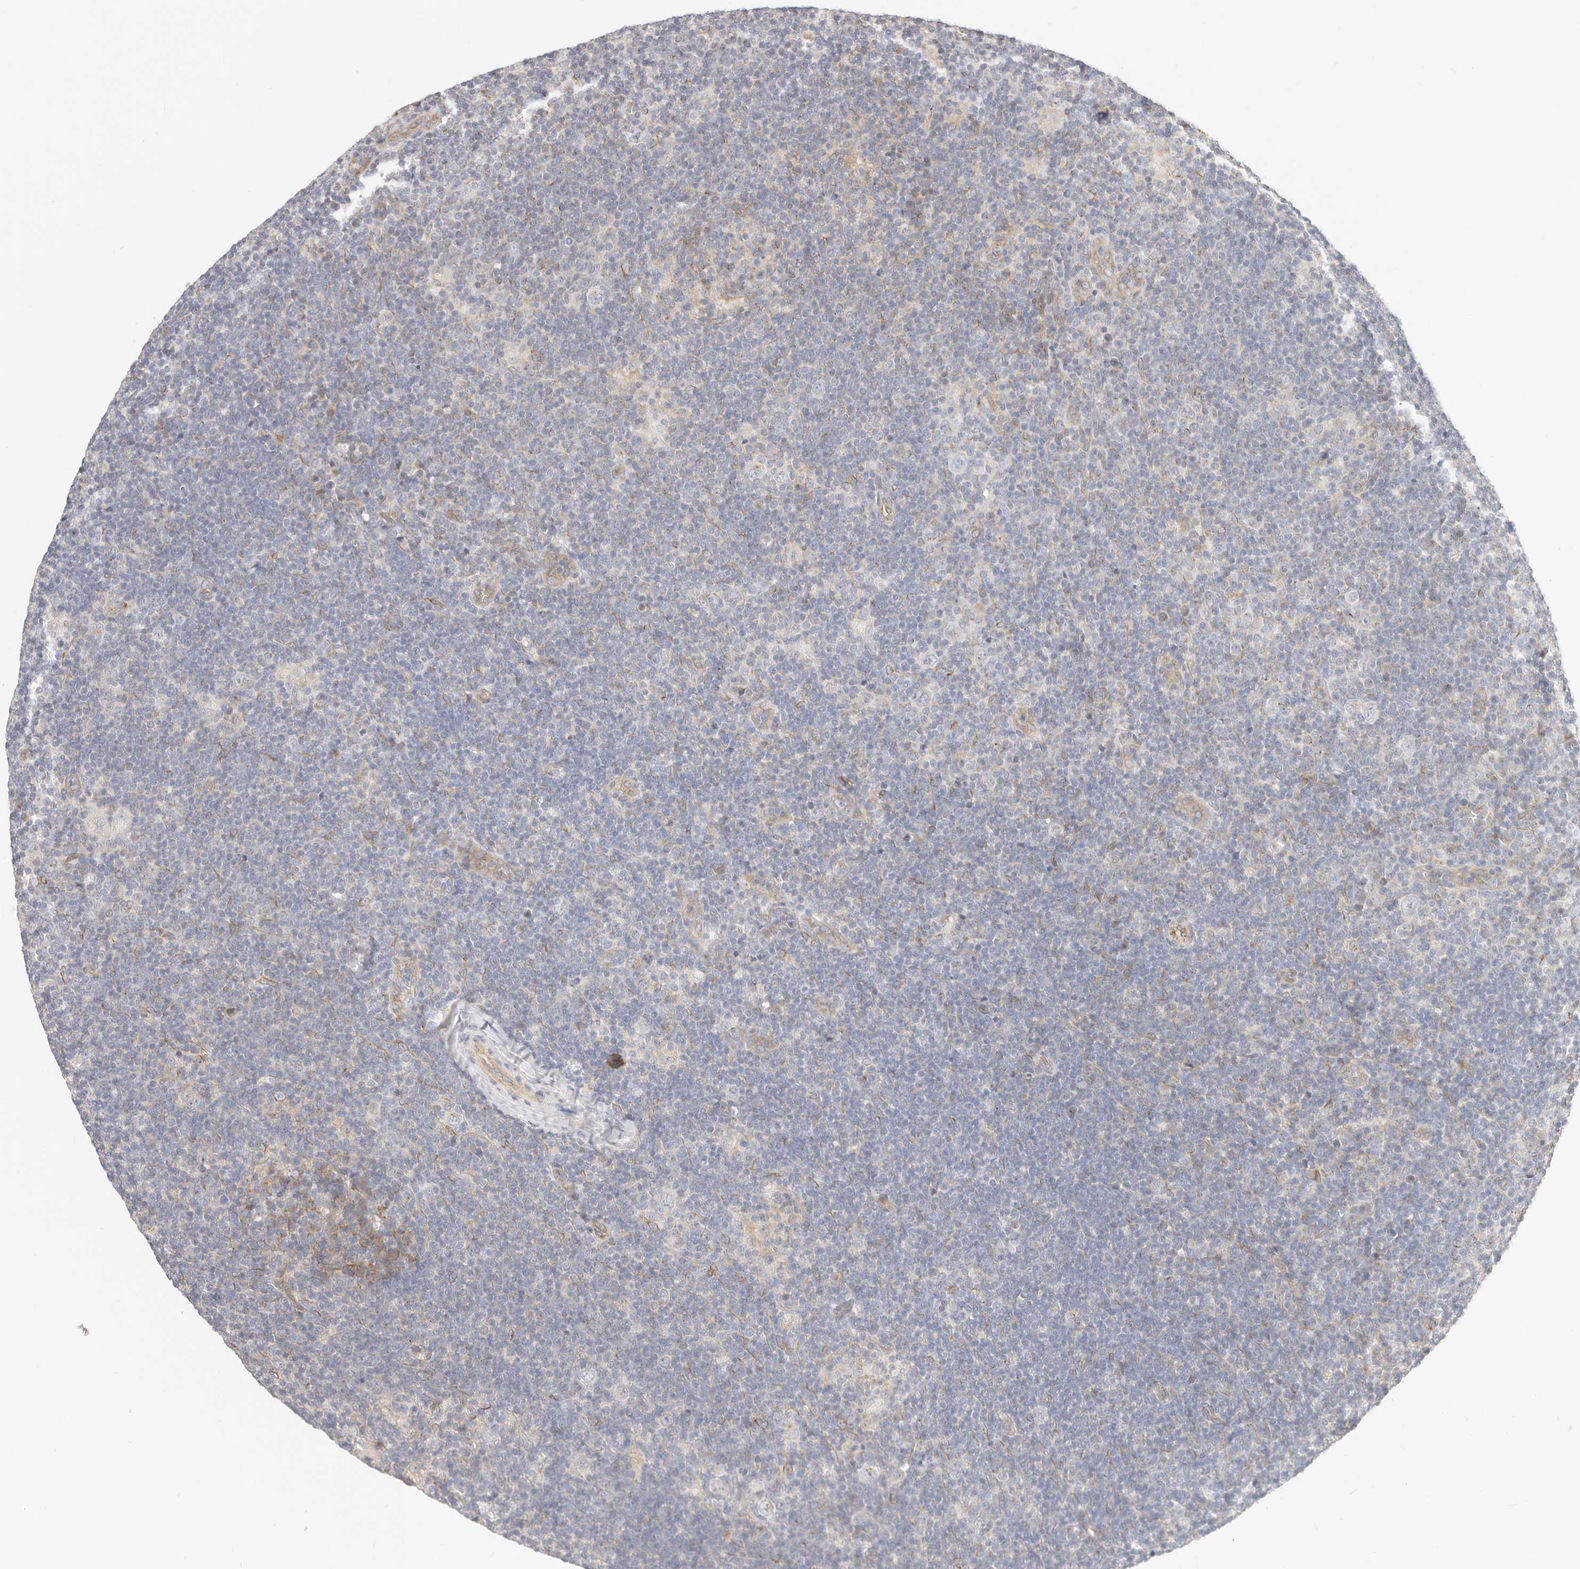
{"staining": {"intensity": "negative", "quantity": "none", "location": "none"}, "tissue": "lymphoma", "cell_type": "Tumor cells", "image_type": "cancer", "snomed": [{"axis": "morphology", "description": "Hodgkin's disease, NOS"}, {"axis": "topography", "description": "Lymph node"}], "caption": "Immunohistochemical staining of Hodgkin's disease shows no significant staining in tumor cells.", "gene": "DTNBP1", "patient": {"sex": "female", "age": 57}}